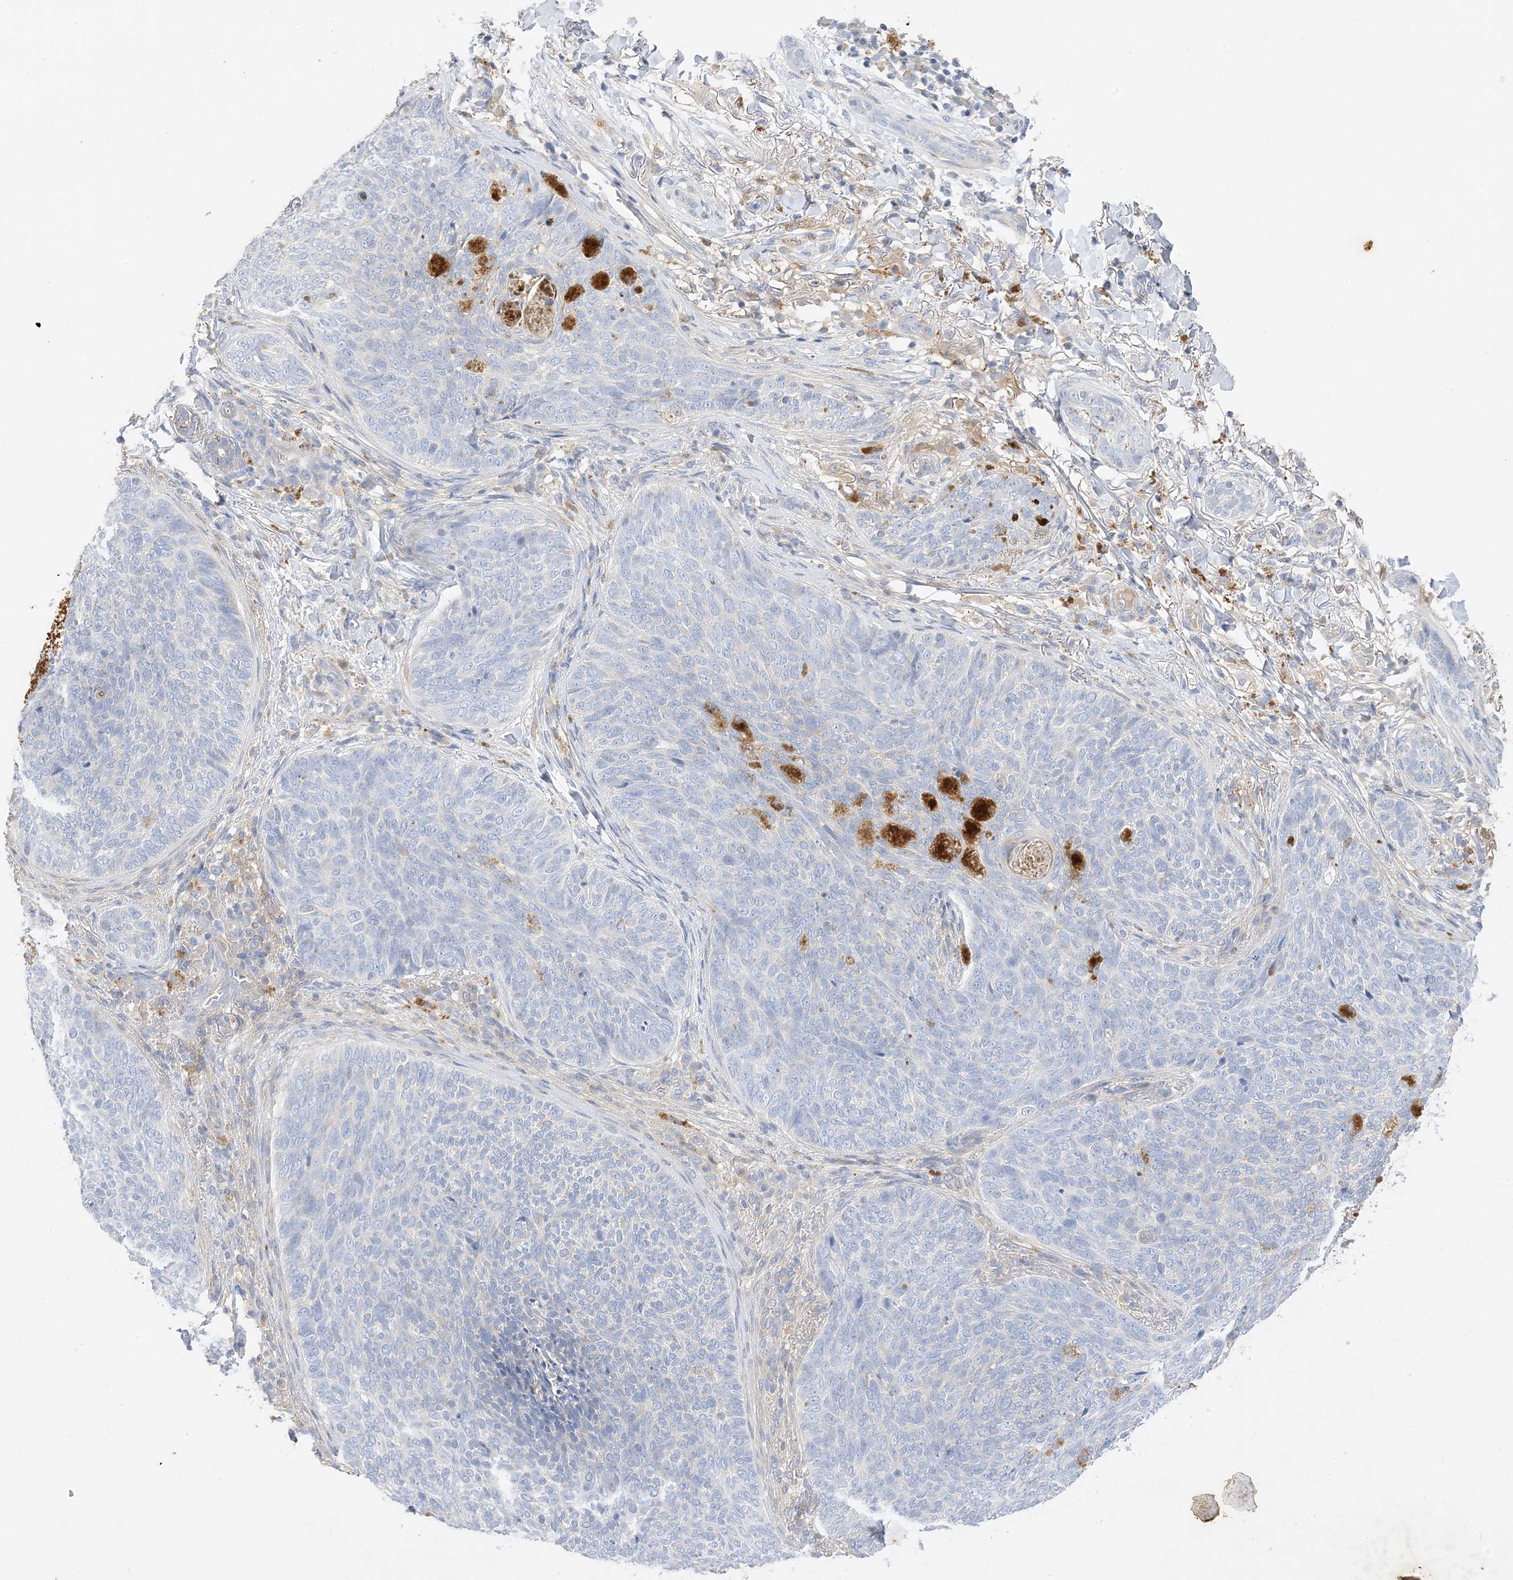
{"staining": {"intensity": "negative", "quantity": "none", "location": "none"}, "tissue": "skin cancer", "cell_type": "Tumor cells", "image_type": "cancer", "snomed": [{"axis": "morphology", "description": "Basal cell carcinoma"}, {"axis": "topography", "description": "Skin"}], "caption": "Immunohistochemical staining of human skin cancer displays no significant expression in tumor cells. (DAB IHC, high magnification).", "gene": "ARV1", "patient": {"sex": "male", "age": 85}}